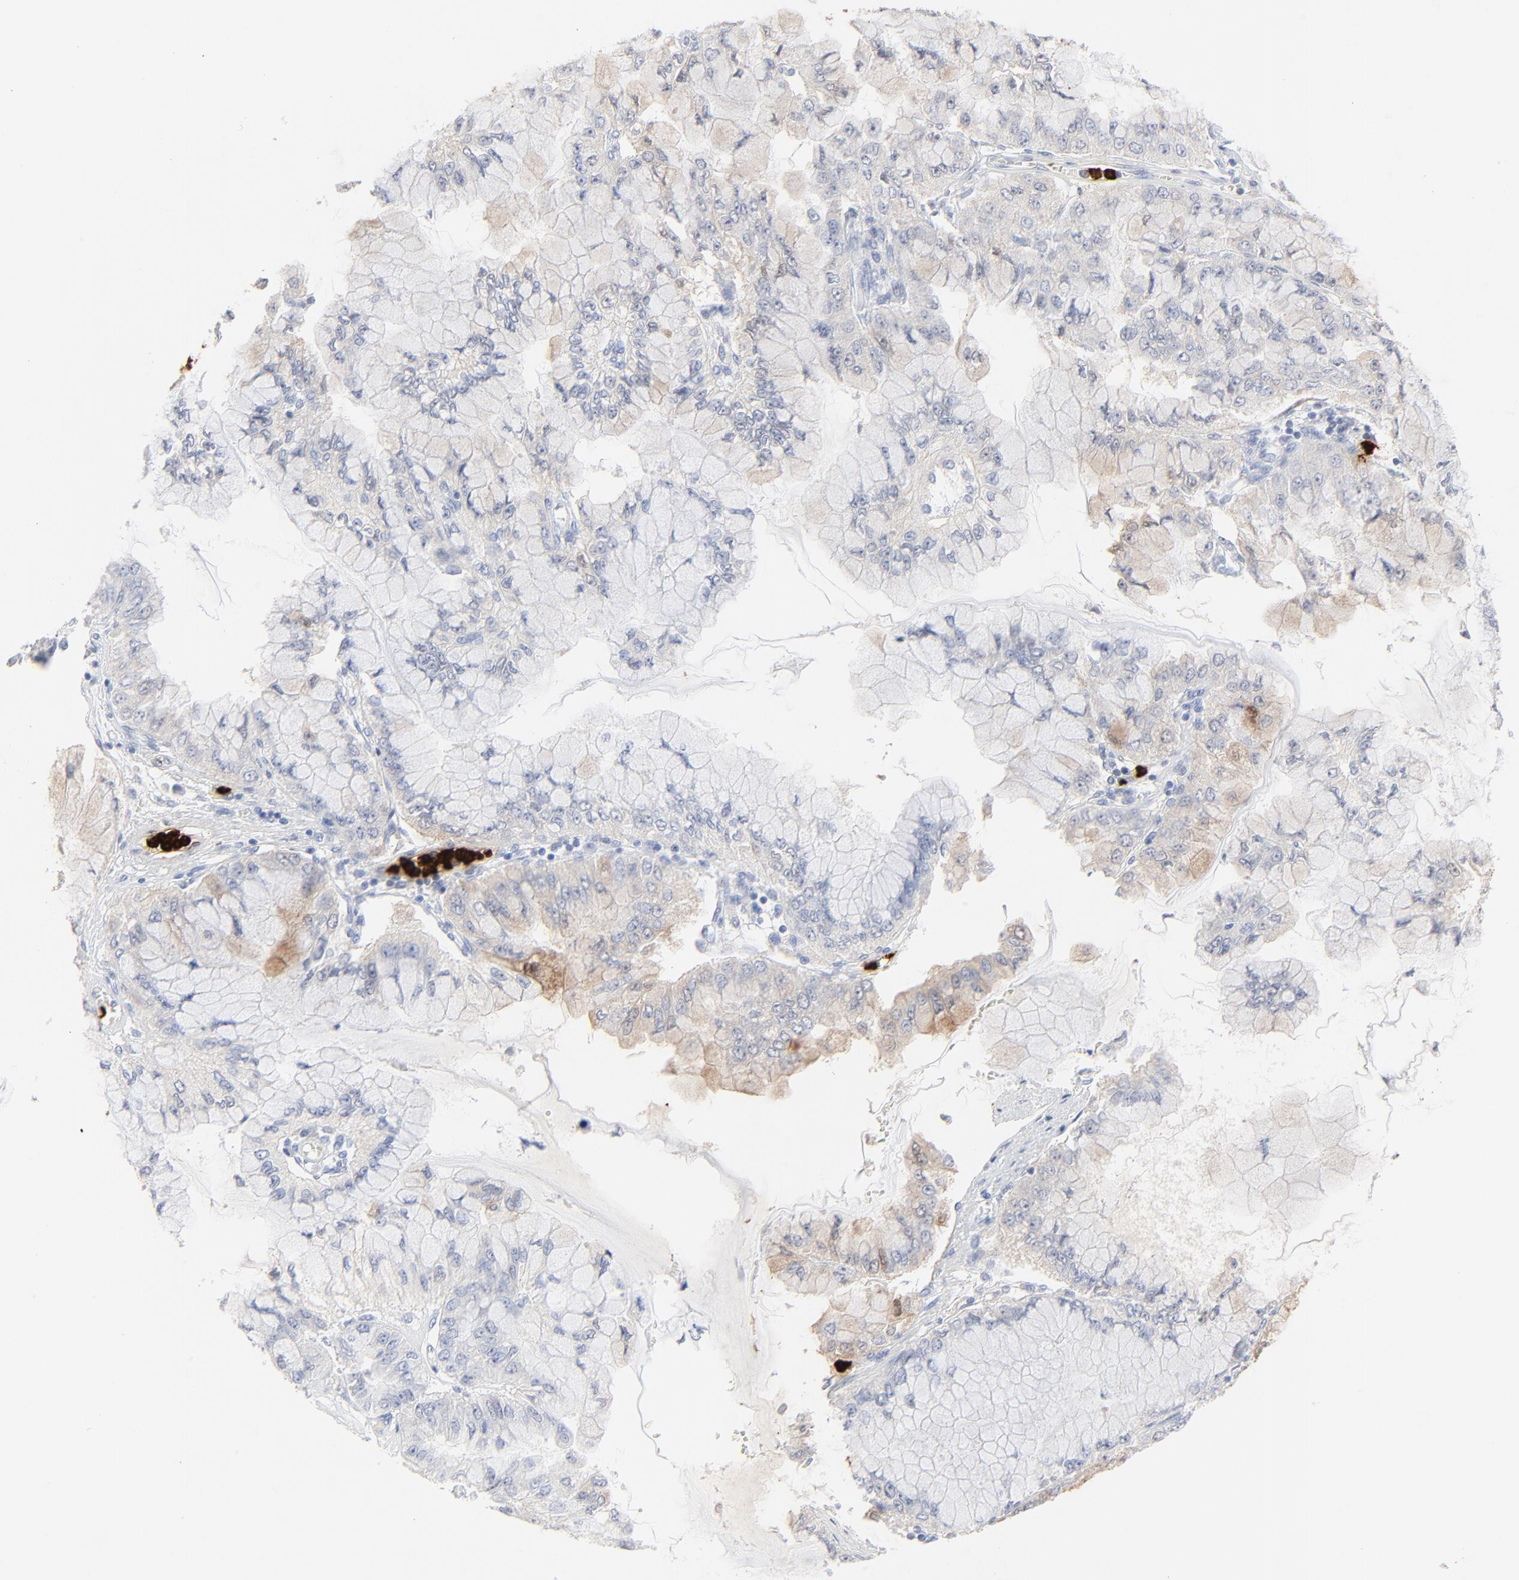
{"staining": {"intensity": "weak", "quantity": "25%-75%", "location": "cytoplasmic/membranous"}, "tissue": "liver cancer", "cell_type": "Tumor cells", "image_type": "cancer", "snomed": [{"axis": "morphology", "description": "Cholangiocarcinoma"}, {"axis": "topography", "description": "Liver"}], "caption": "Liver cholangiocarcinoma tissue shows weak cytoplasmic/membranous staining in approximately 25%-75% of tumor cells, visualized by immunohistochemistry.", "gene": "LCN2", "patient": {"sex": "female", "age": 79}}